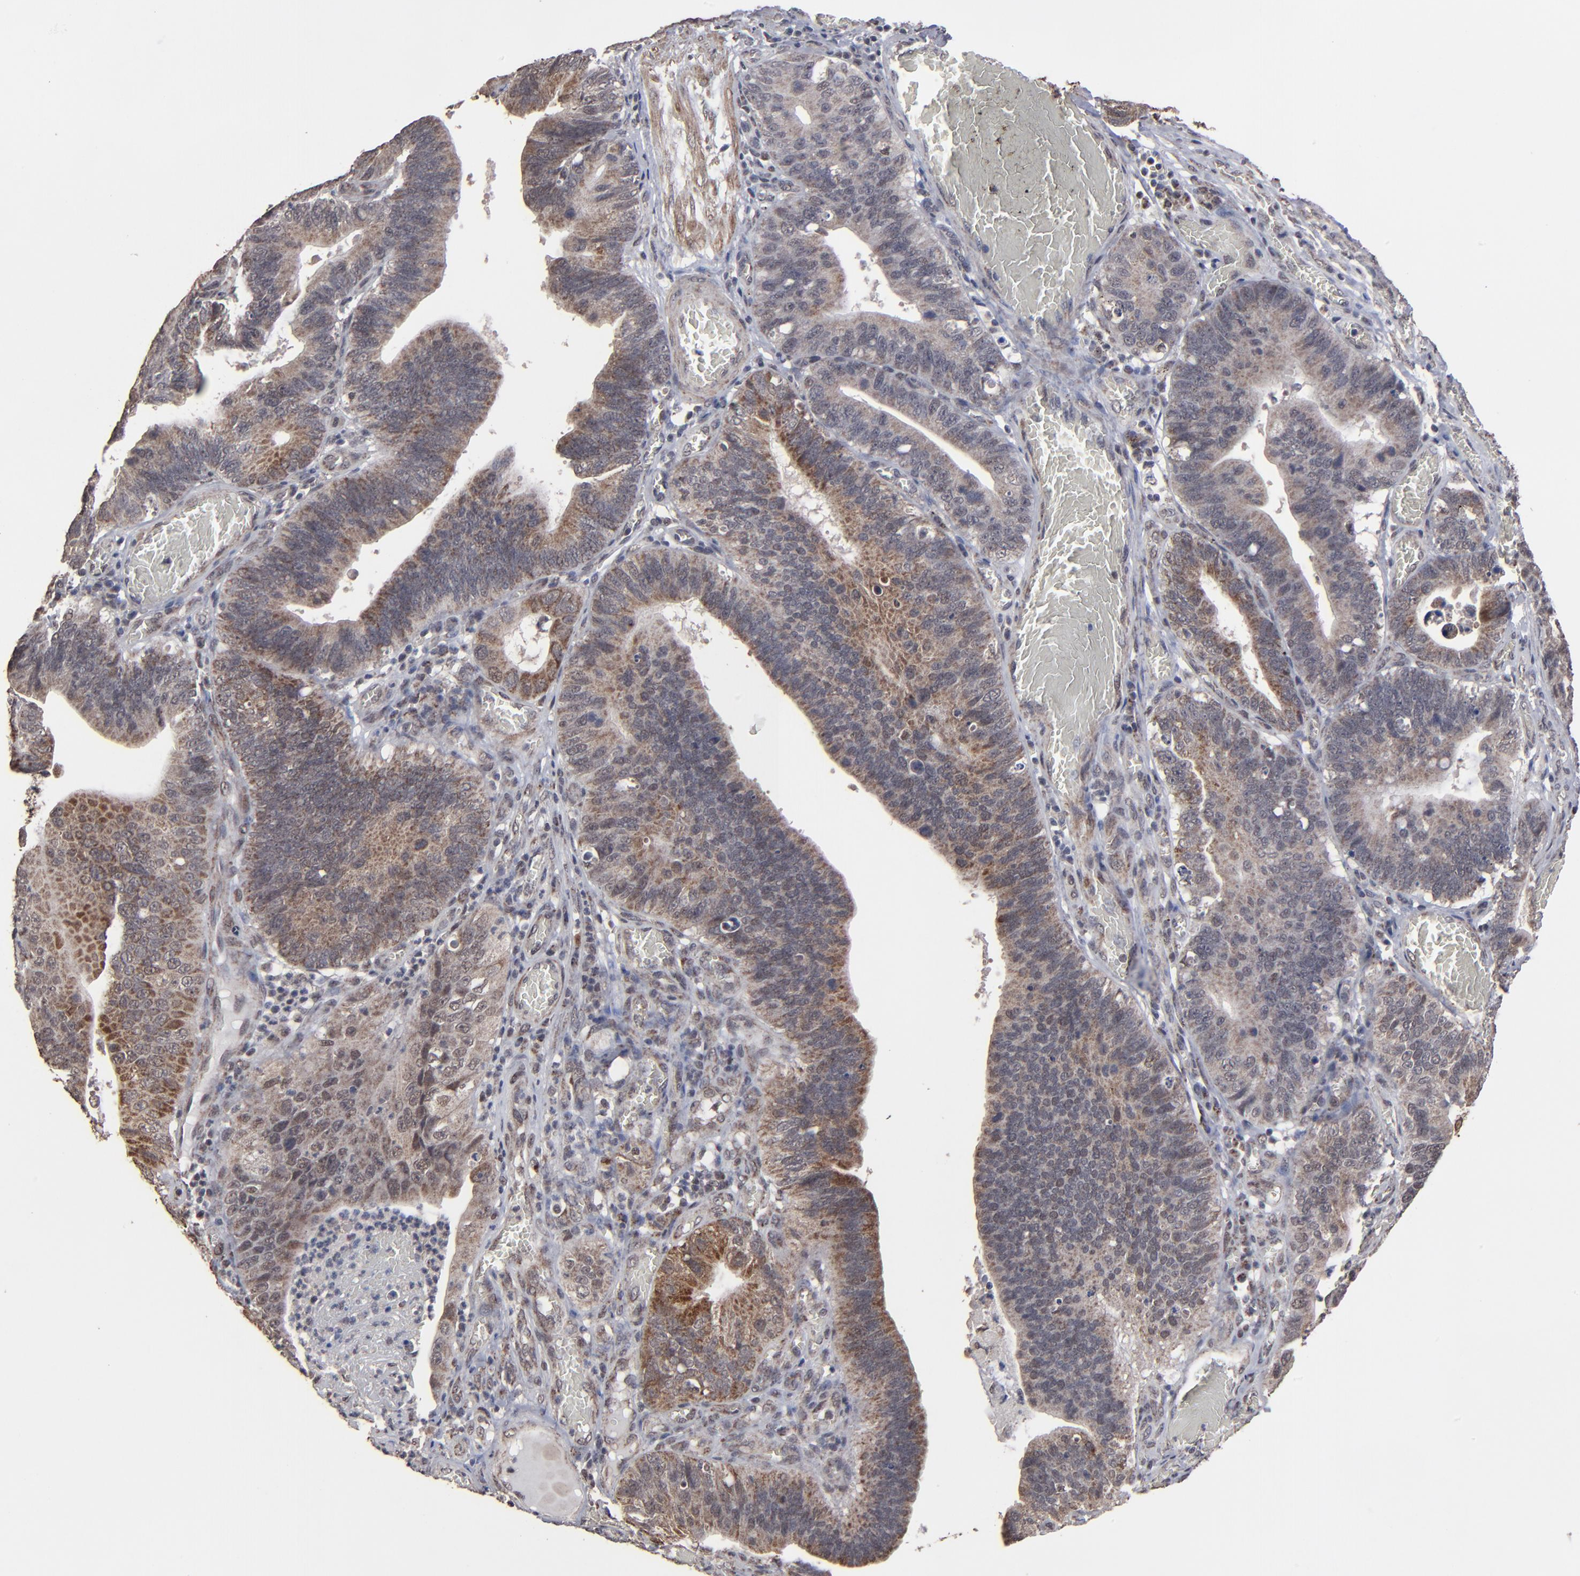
{"staining": {"intensity": "moderate", "quantity": ">75%", "location": "cytoplasmic/membranous"}, "tissue": "stomach cancer", "cell_type": "Tumor cells", "image_type": "cancer", "snomed": [{"axis": "morphology", "description": "Adenocarcinoma, NOS"}, {"axis": "topography", "description": "Stomach"}, {"axis": "topography", "description": "Gastric cardia"}], "caption": "Stomach adenocarcinoma was stained to show a protein in brown. There is medium levels of moderate cytoplasmic/membranous expression in approximately >75% of tumor cells. (Stains: DAB (3,3'-diaminobenzidine) in brown, nuclei in blue, Microscopy: brightfield microscopy at high magnification).", "gene": "BNIP3", "patient": {"sex": "male", "age": 59}}